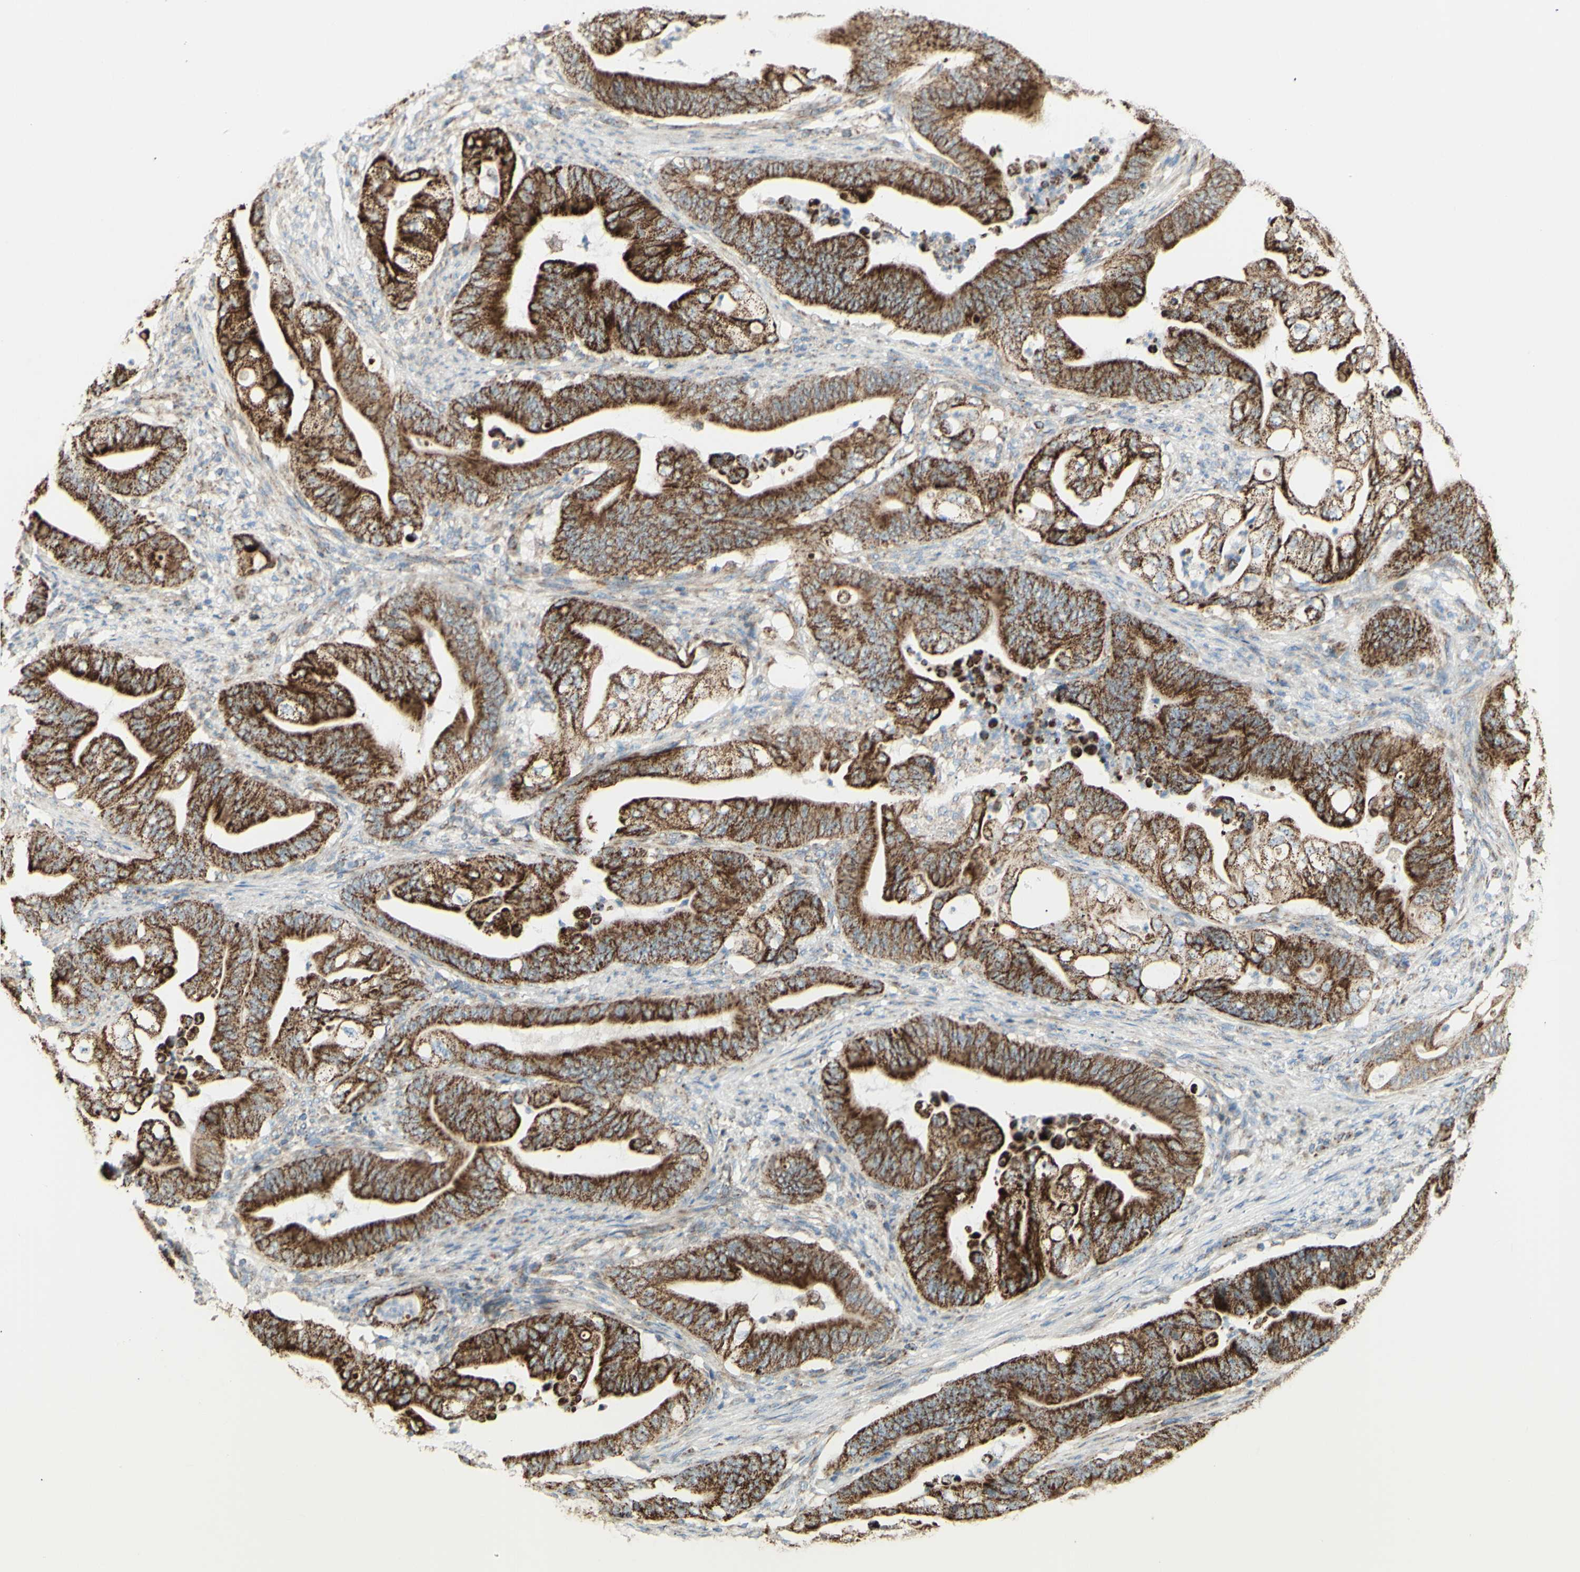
{"staining": {"intensity": "strong", "quantity": ">75%", "location": "cytoplasmic/membranous"}, "tissue": "stomach cancer", "cell_type": "Tumor cells", "image_type": "cancer", "snomed": [{"axis": "morphology", "description": "Adenocarcinoma, NOS"}, {"axis": "topography", "description": "Stomach"}], "caption": "This is an image of immunohistochemistry staining of stomach cancer, which shows strong positivity in the cytoplasmic/membranous of tumor cells.", "gene": "LETM1", "patient": {"sex": "female", "age": 73}}